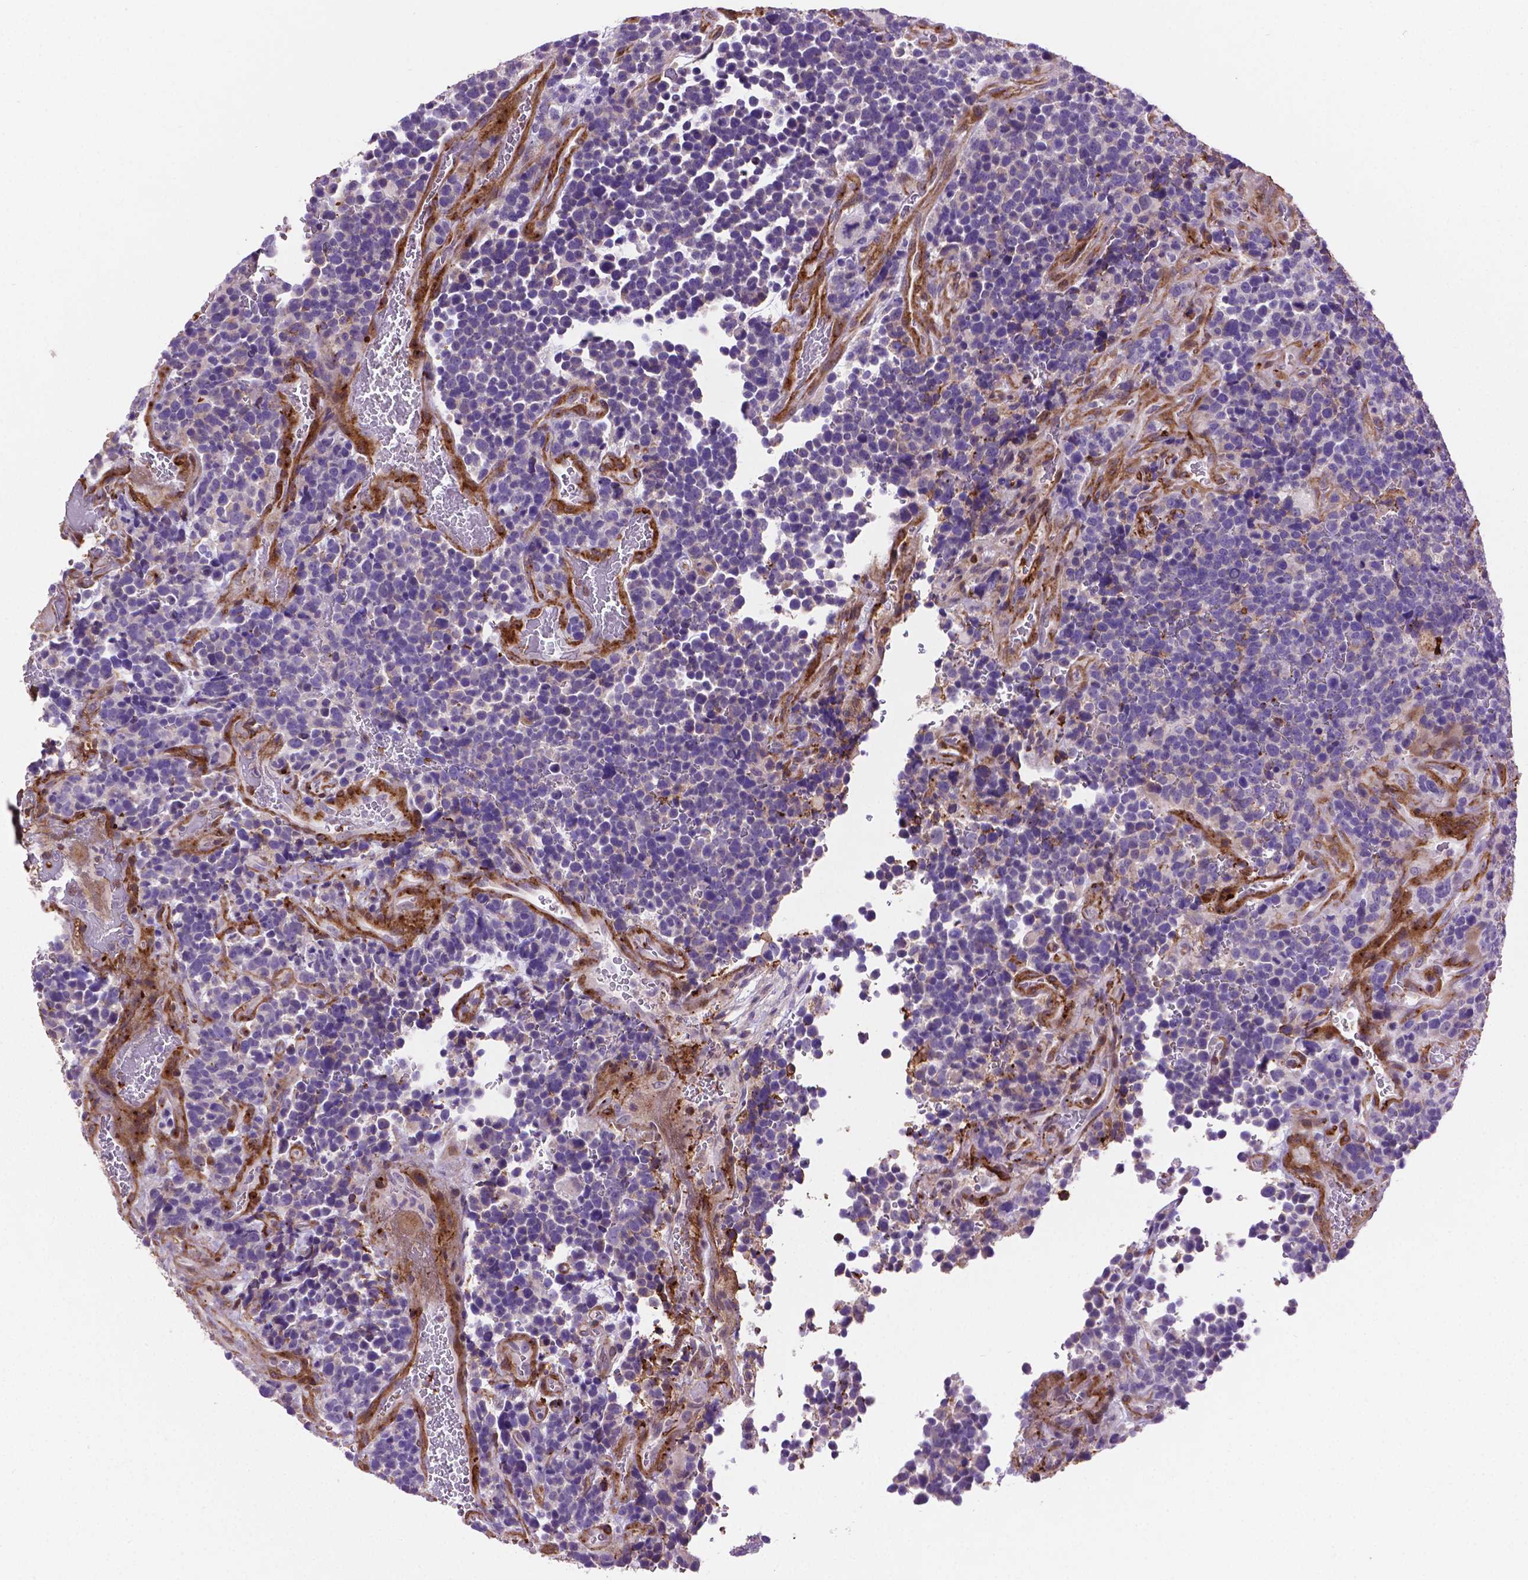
{"staining": {"intensity": "negative", "quantity": "none", "location": "none"}, "tissue": "glioma", "cell_type": "Tumor cells", "image_type": "cancer", "snomed": [{"axis": "morphology", "description": "Glioma, malignant, High grade"}, {"axis": "topography", "description": "Brain"}], "caption": "This is an immunohistochemistry photomicrograph of malignant glioma (high-grade). There is no staining in tumor cells.", "gene": "ACAD10", "patient": {"sex": "male", "age": 33}}